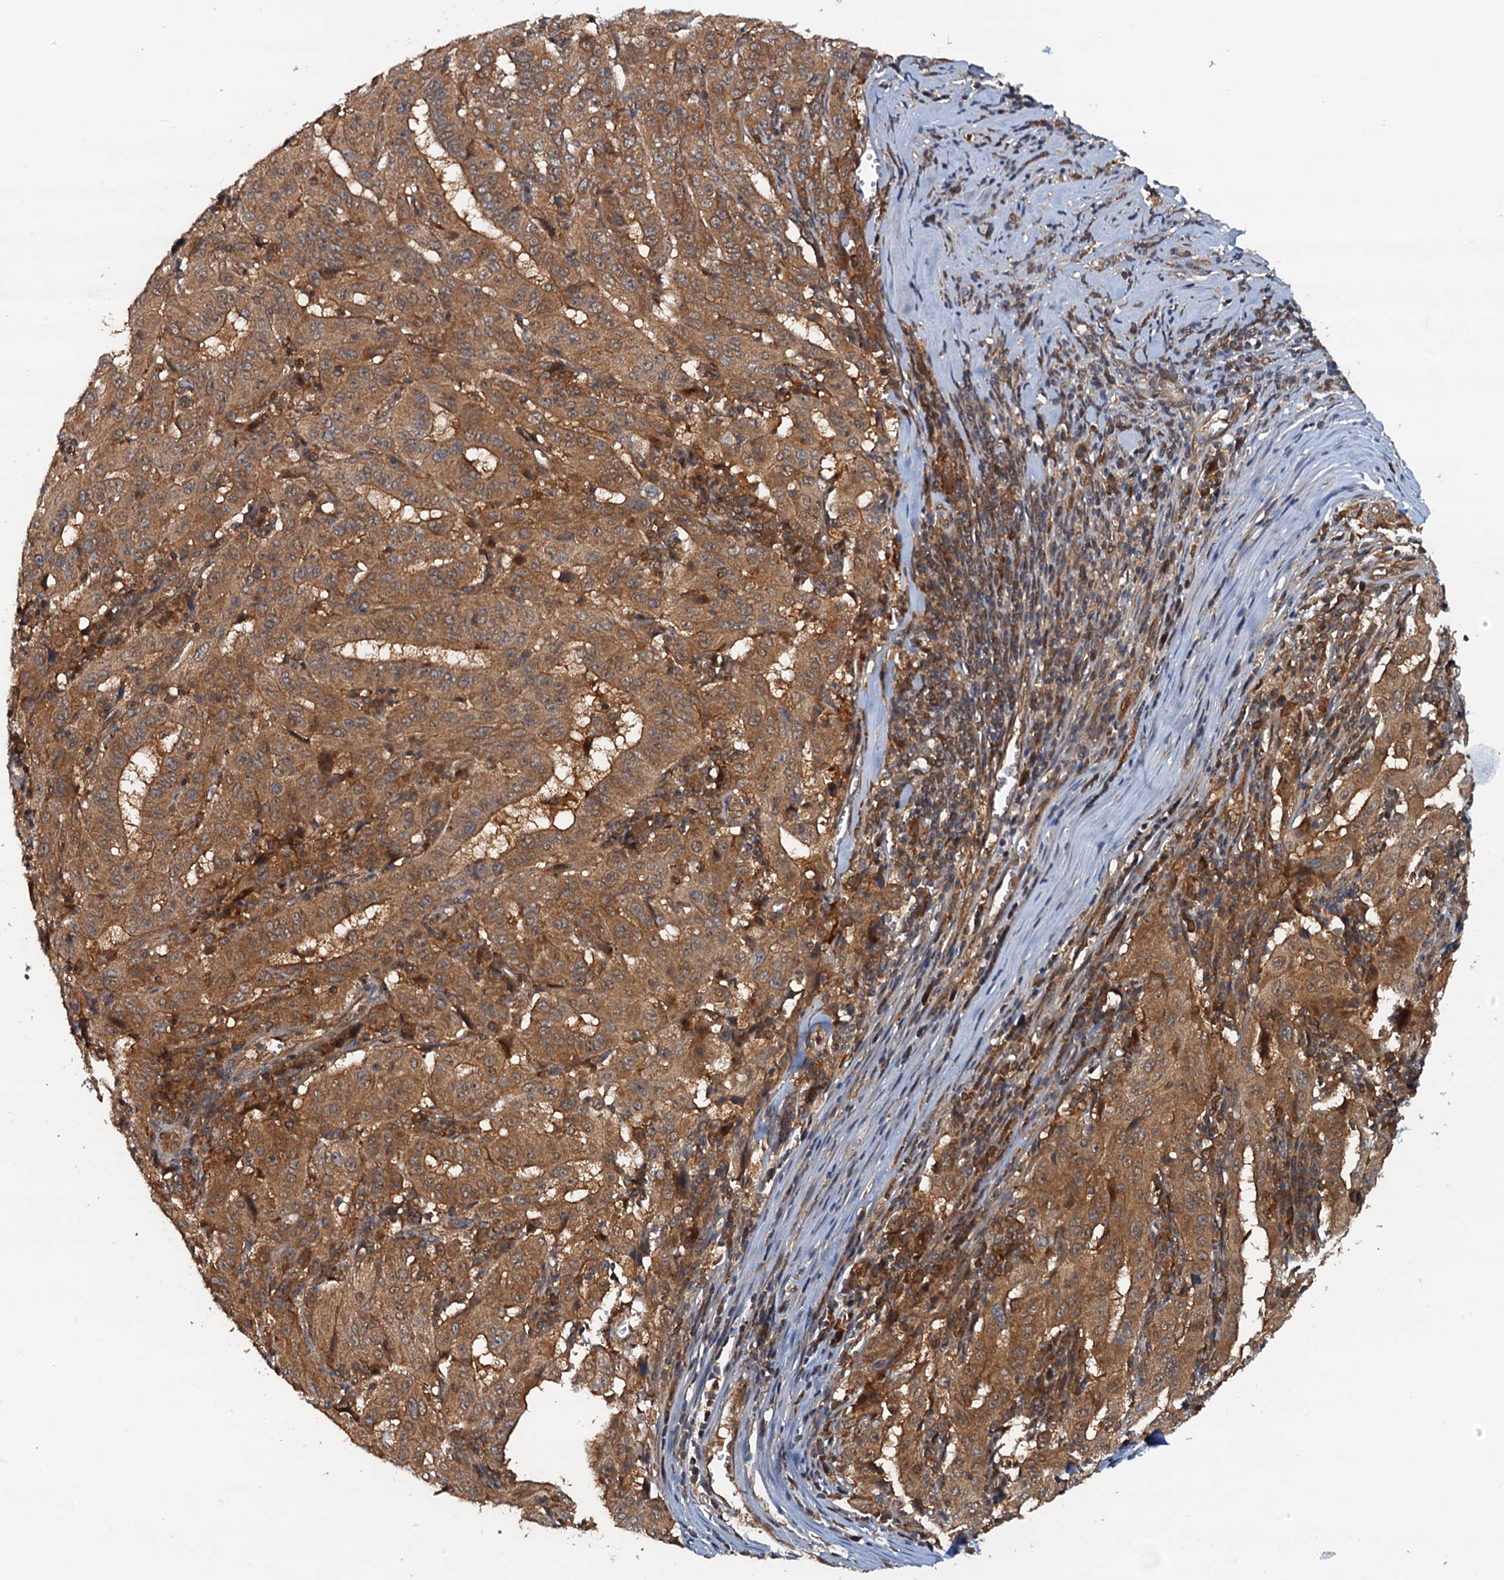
{"staining": {"intensity": "moderate", "quantity": ">75%", "location": "cytoplasmic/membranous"}, "tissue": "pancreatic cancer", "cell_type": "Tumor cells", "image_type": "cancer", "snomed": [{"axis": "morphology", "description": "Adenocarcinoma, NOS"}, {"axis": "topography", "description": "Pancreas"}], "caption": "Immunohistochemistry (IHC) micrograph of adenocarcinoma (pancreatic) stained for a protein (brown), which demonstrates medium levels of moderate cytoplasmic/membranous staining in about >75% of tumor cells.", "gene": "AAGAB", "patient": {"sex": "male", "age": 63}}